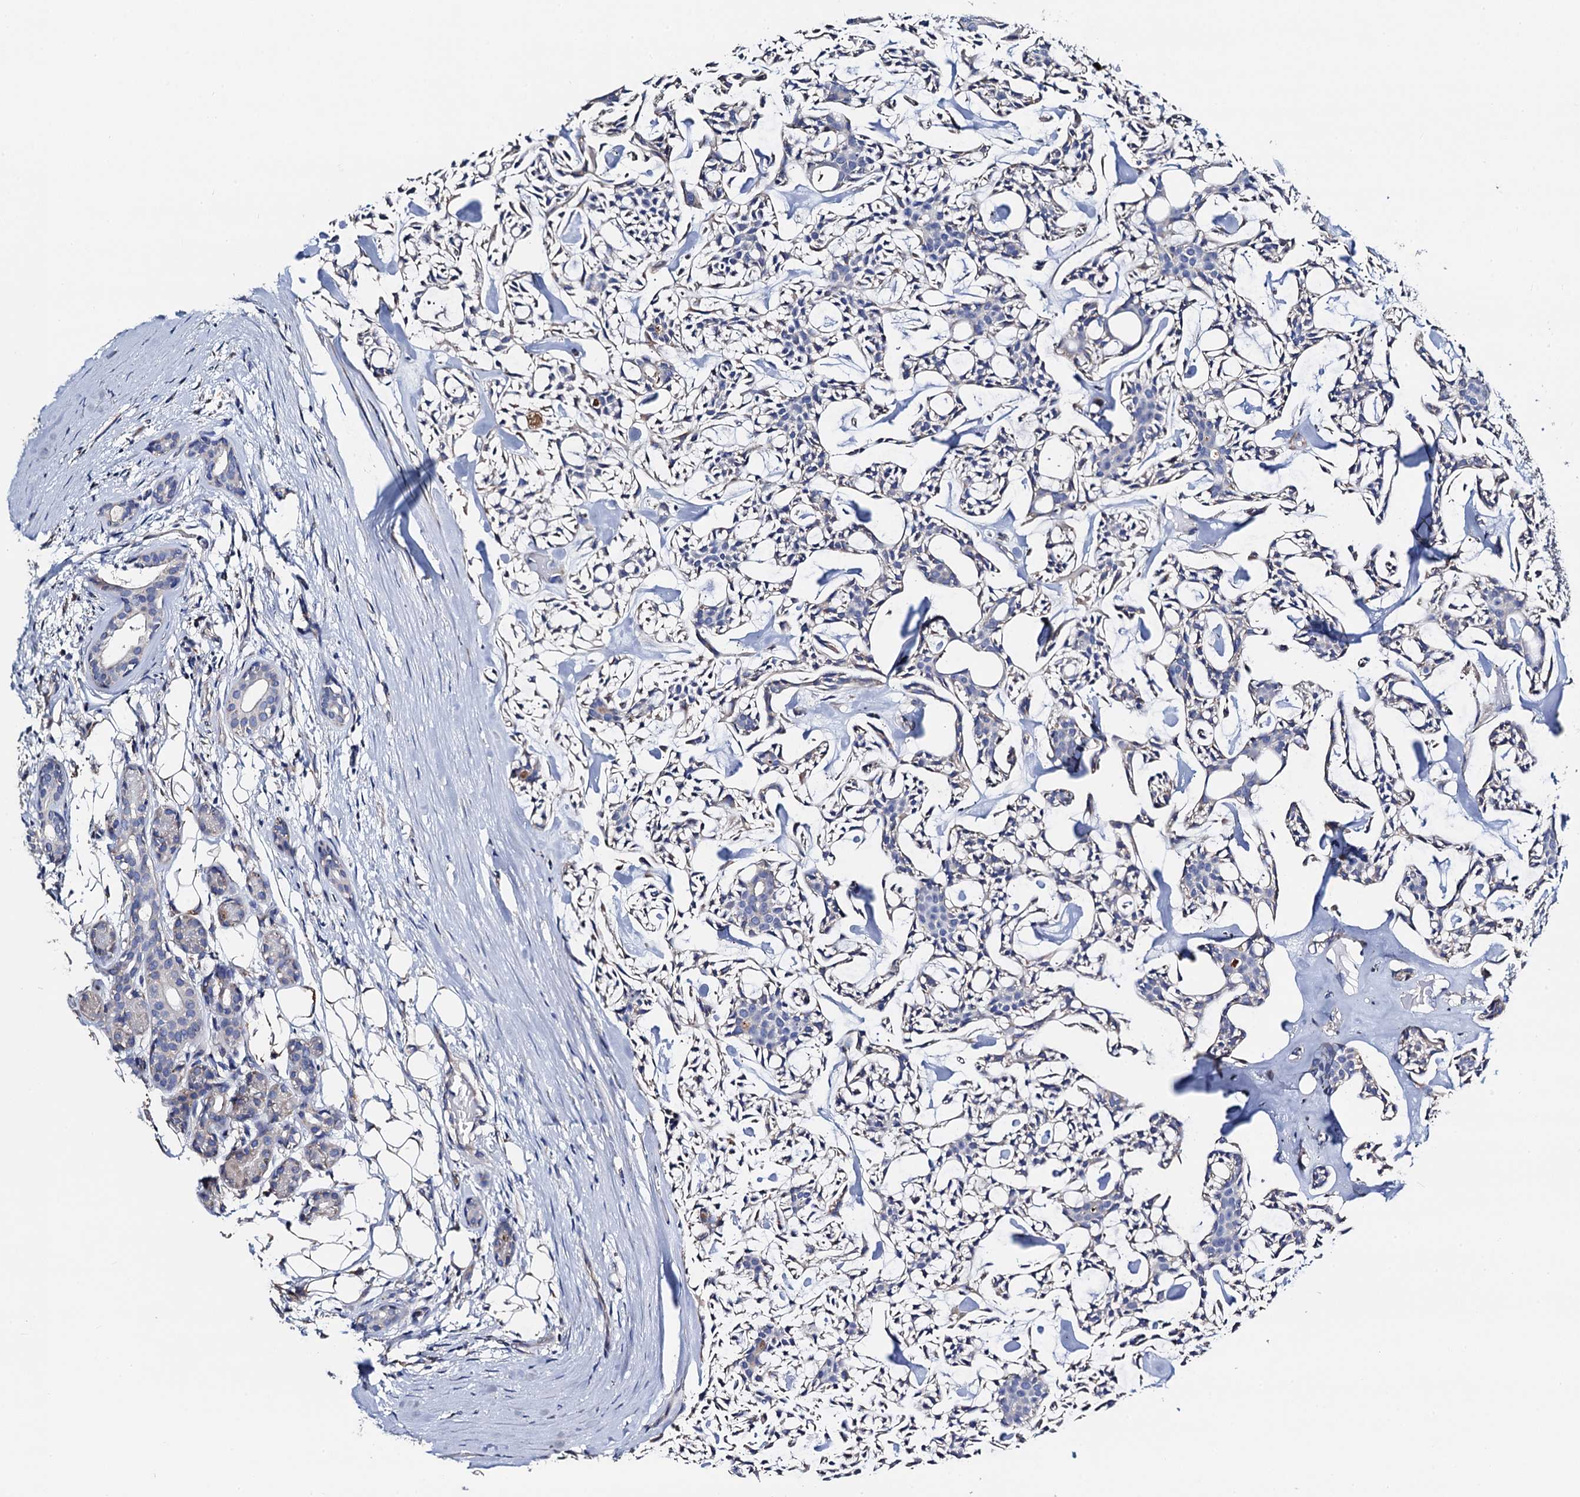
{"staining": {"intensity": "negative", "quantity": "none", "location": "none"}, "tissue": "head and neck cancer", "cell_type": "Tumor cells", "image_type": "cancer", "snomed": [{"axis": "morphology", "description": "Adenocarcinoma, NOS"}, {"axis": "topography", "description": "Salivary gland"}, {"axis": "topography", "description": "Head-Neck"}], "caption": "Head and neck adenocarcinoma was stained to show a protein in brown. There is no significant positivity in tumor cells.", "gene": "FREM3", "patient": {"sex": "male", "age": 55}}